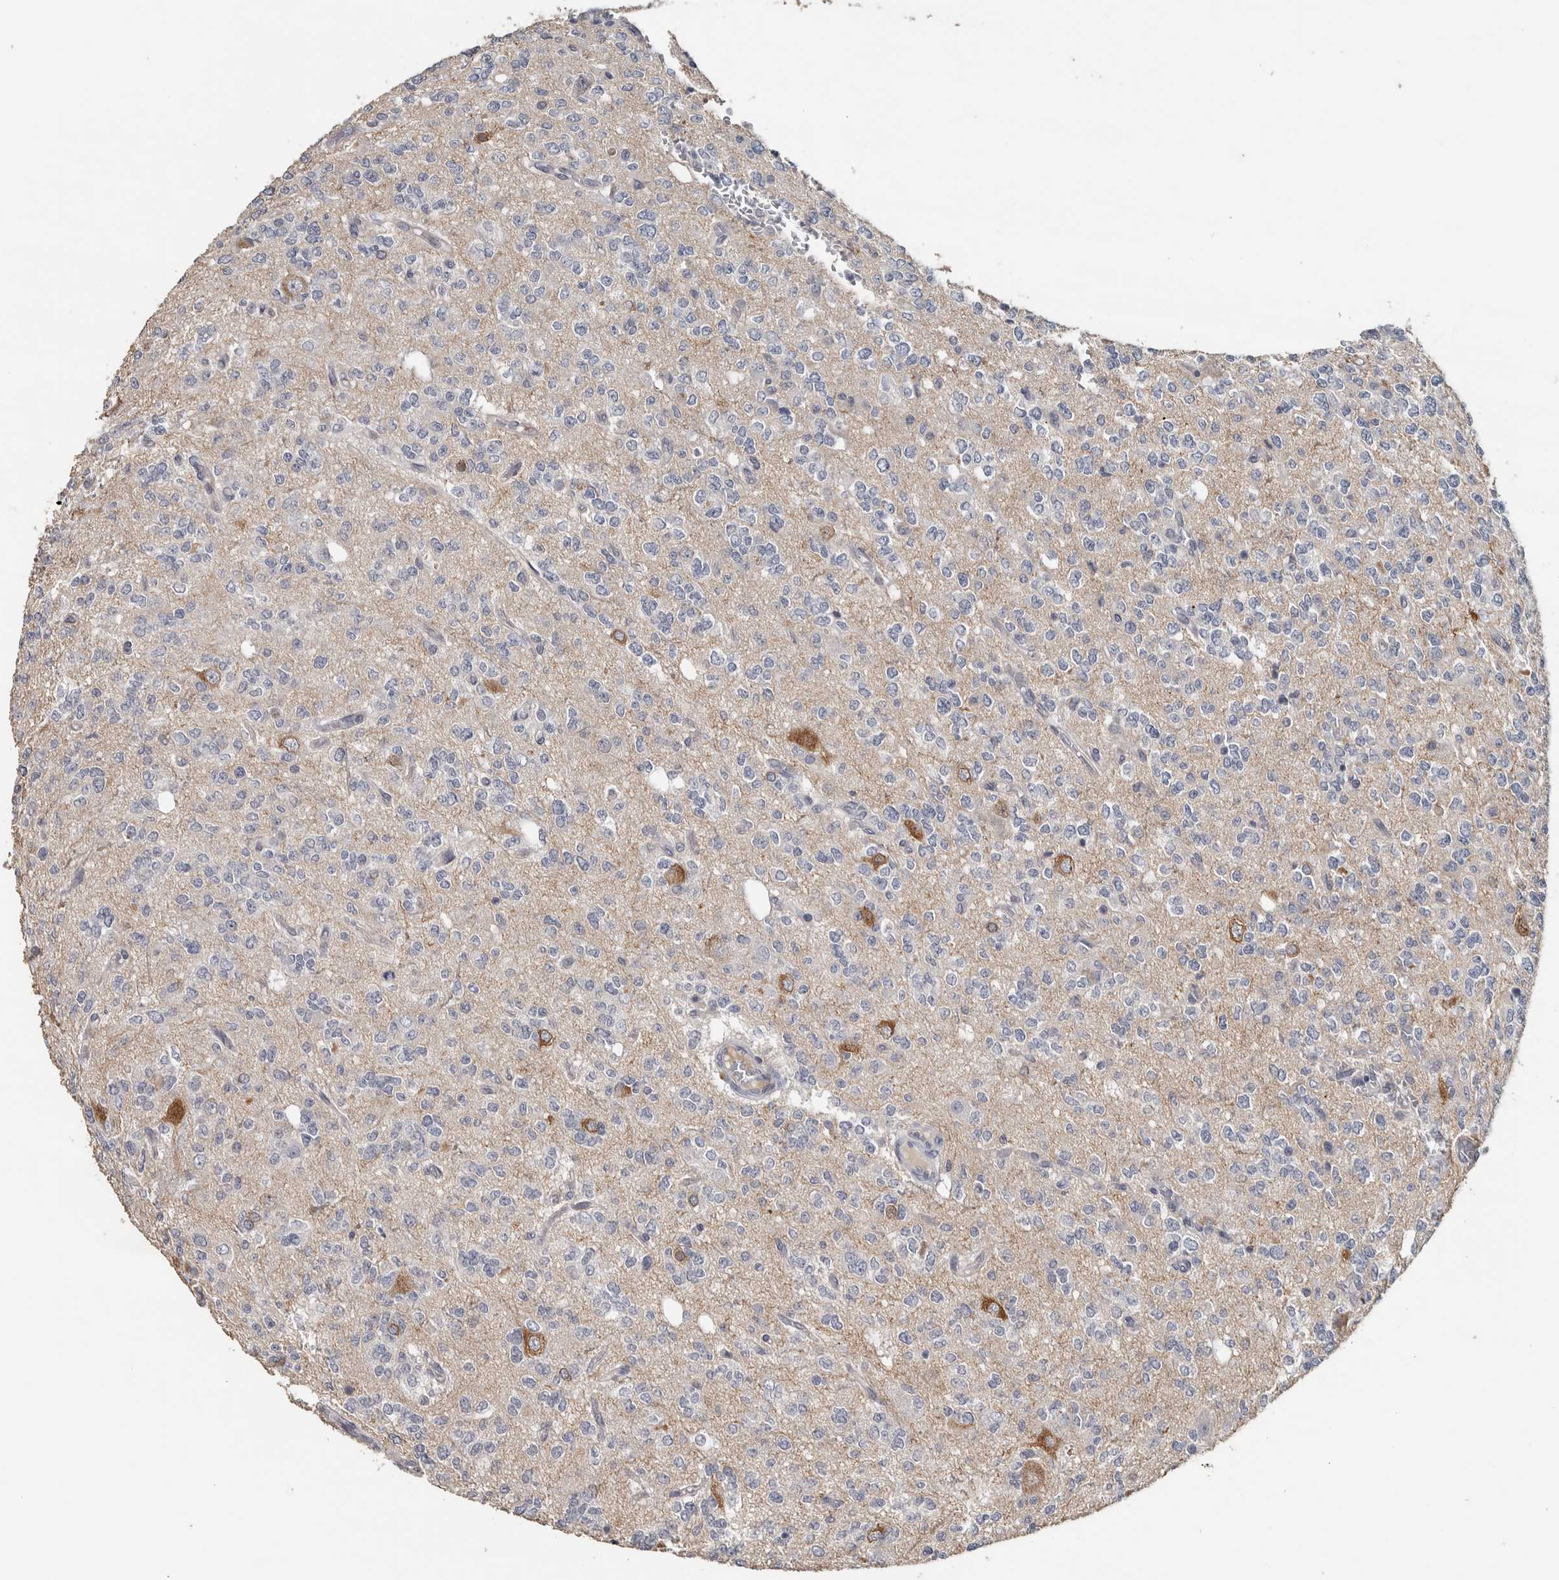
{"staining": {"intensity": "negative", "quantity": "none", "location": "none"}, "tissue": "glioma", "cell_type": "Tumor cells", "image_type": "cancer", "snomed": [{"axis": "morphology", "description": "Glioma, malignant, Low grade"}, {"axis": "topography", "description": "Brain"}], "caption": "The micrograph reveals no significant expression in tumor cells of glioma.", "gene": "NECAB1", "patient": {"sex": "male", "age": 38}}